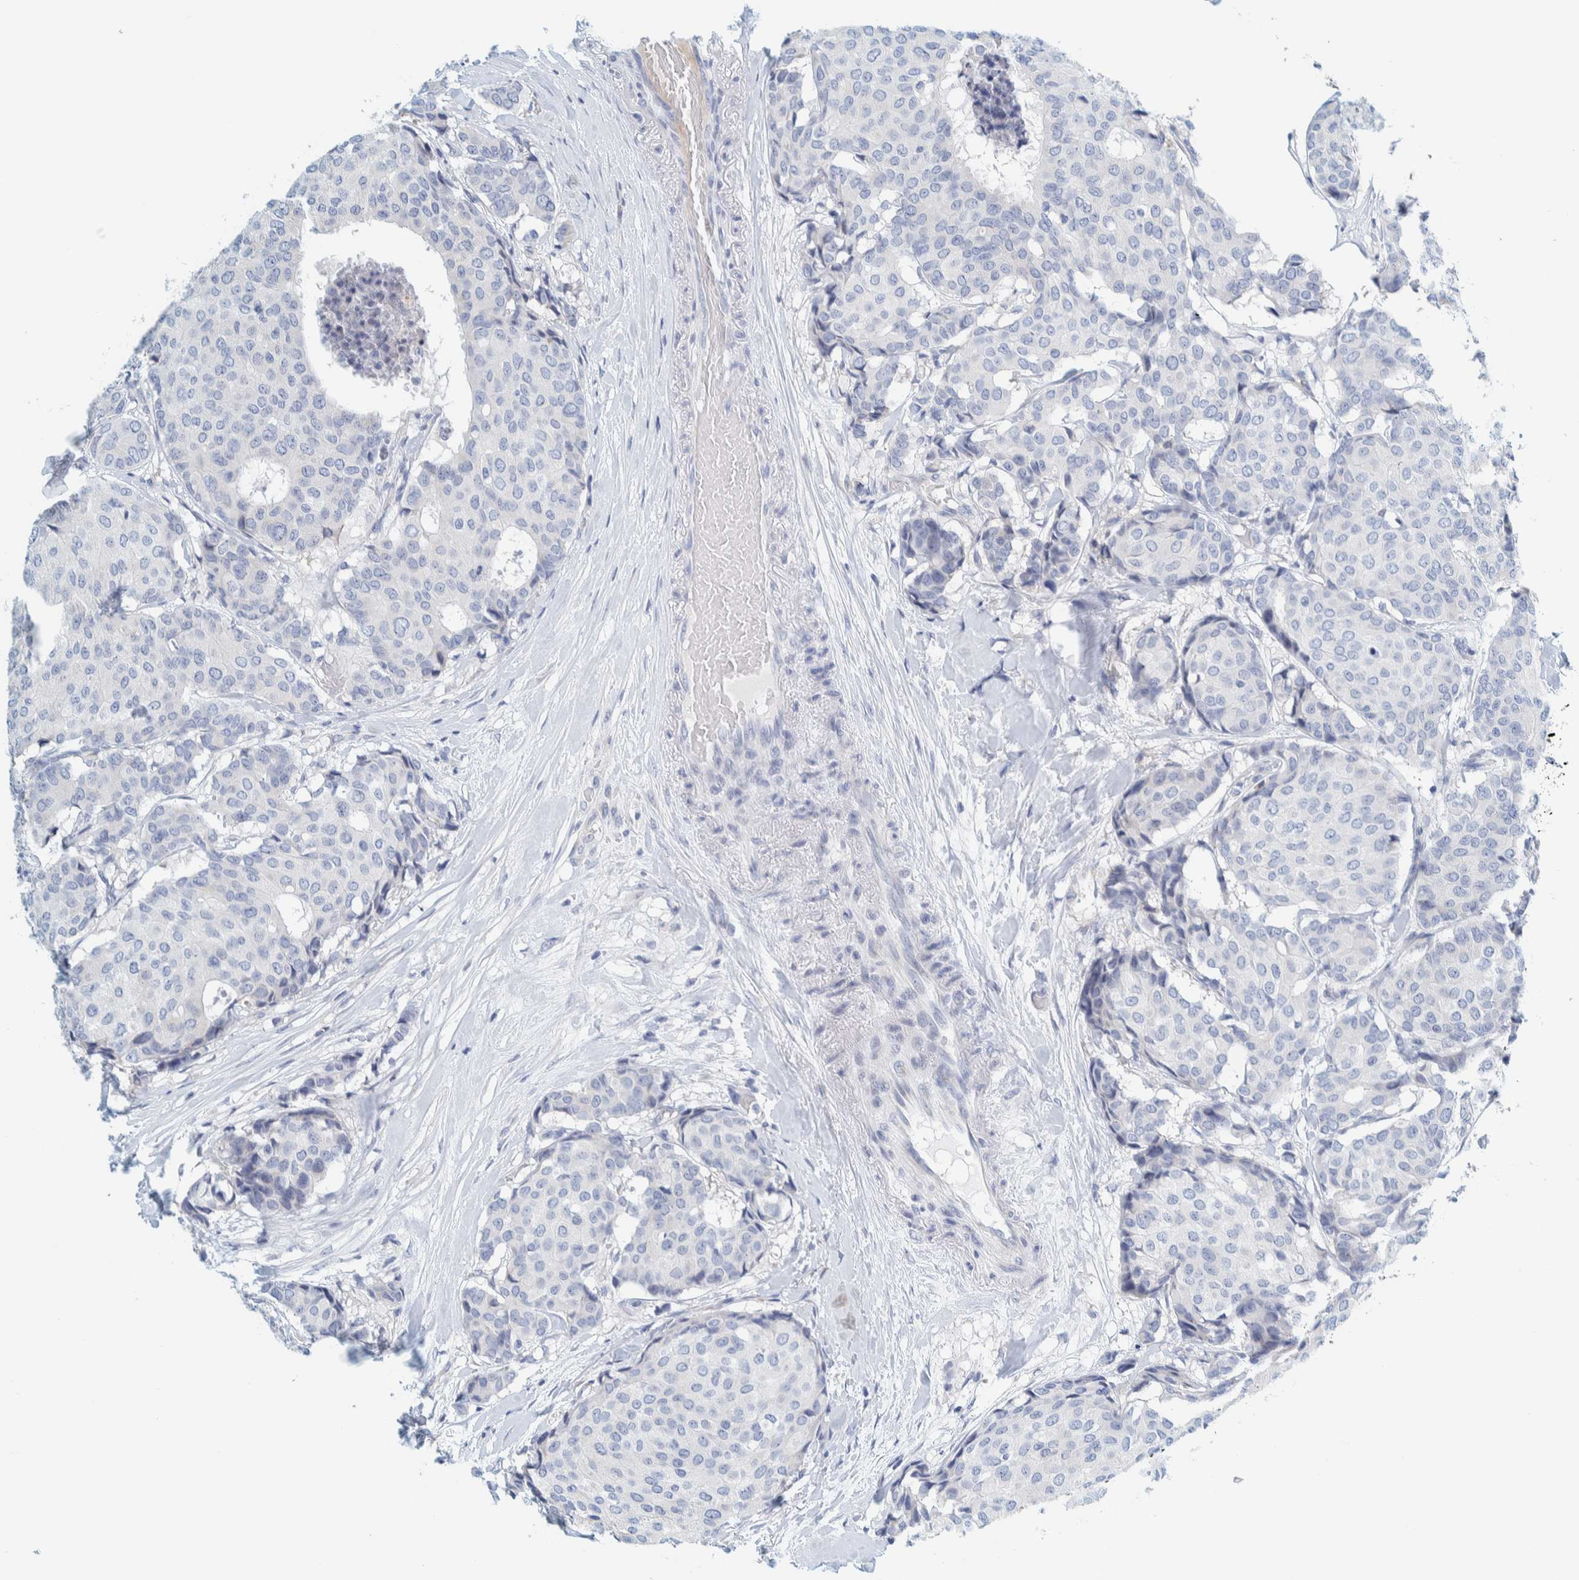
{"staining": {"intensity": "negative", "quantity": "none", "location": "none"}, "tissue": "breast cancer", "cell_type": "Tumor cells", "image_type": "cancer", "snomed": [{"axis": "morphology", "description": "Duct carcinoma"}, {"axis": "topography", "description": "Breast"}], "caption": "A micrograph of breast cancer (infiltrating ductal carcinoma) stained for a protein displays no brown staining in tumor cells.", "gene": "MOG", "patient": {"sex": "female", "age": 75}}